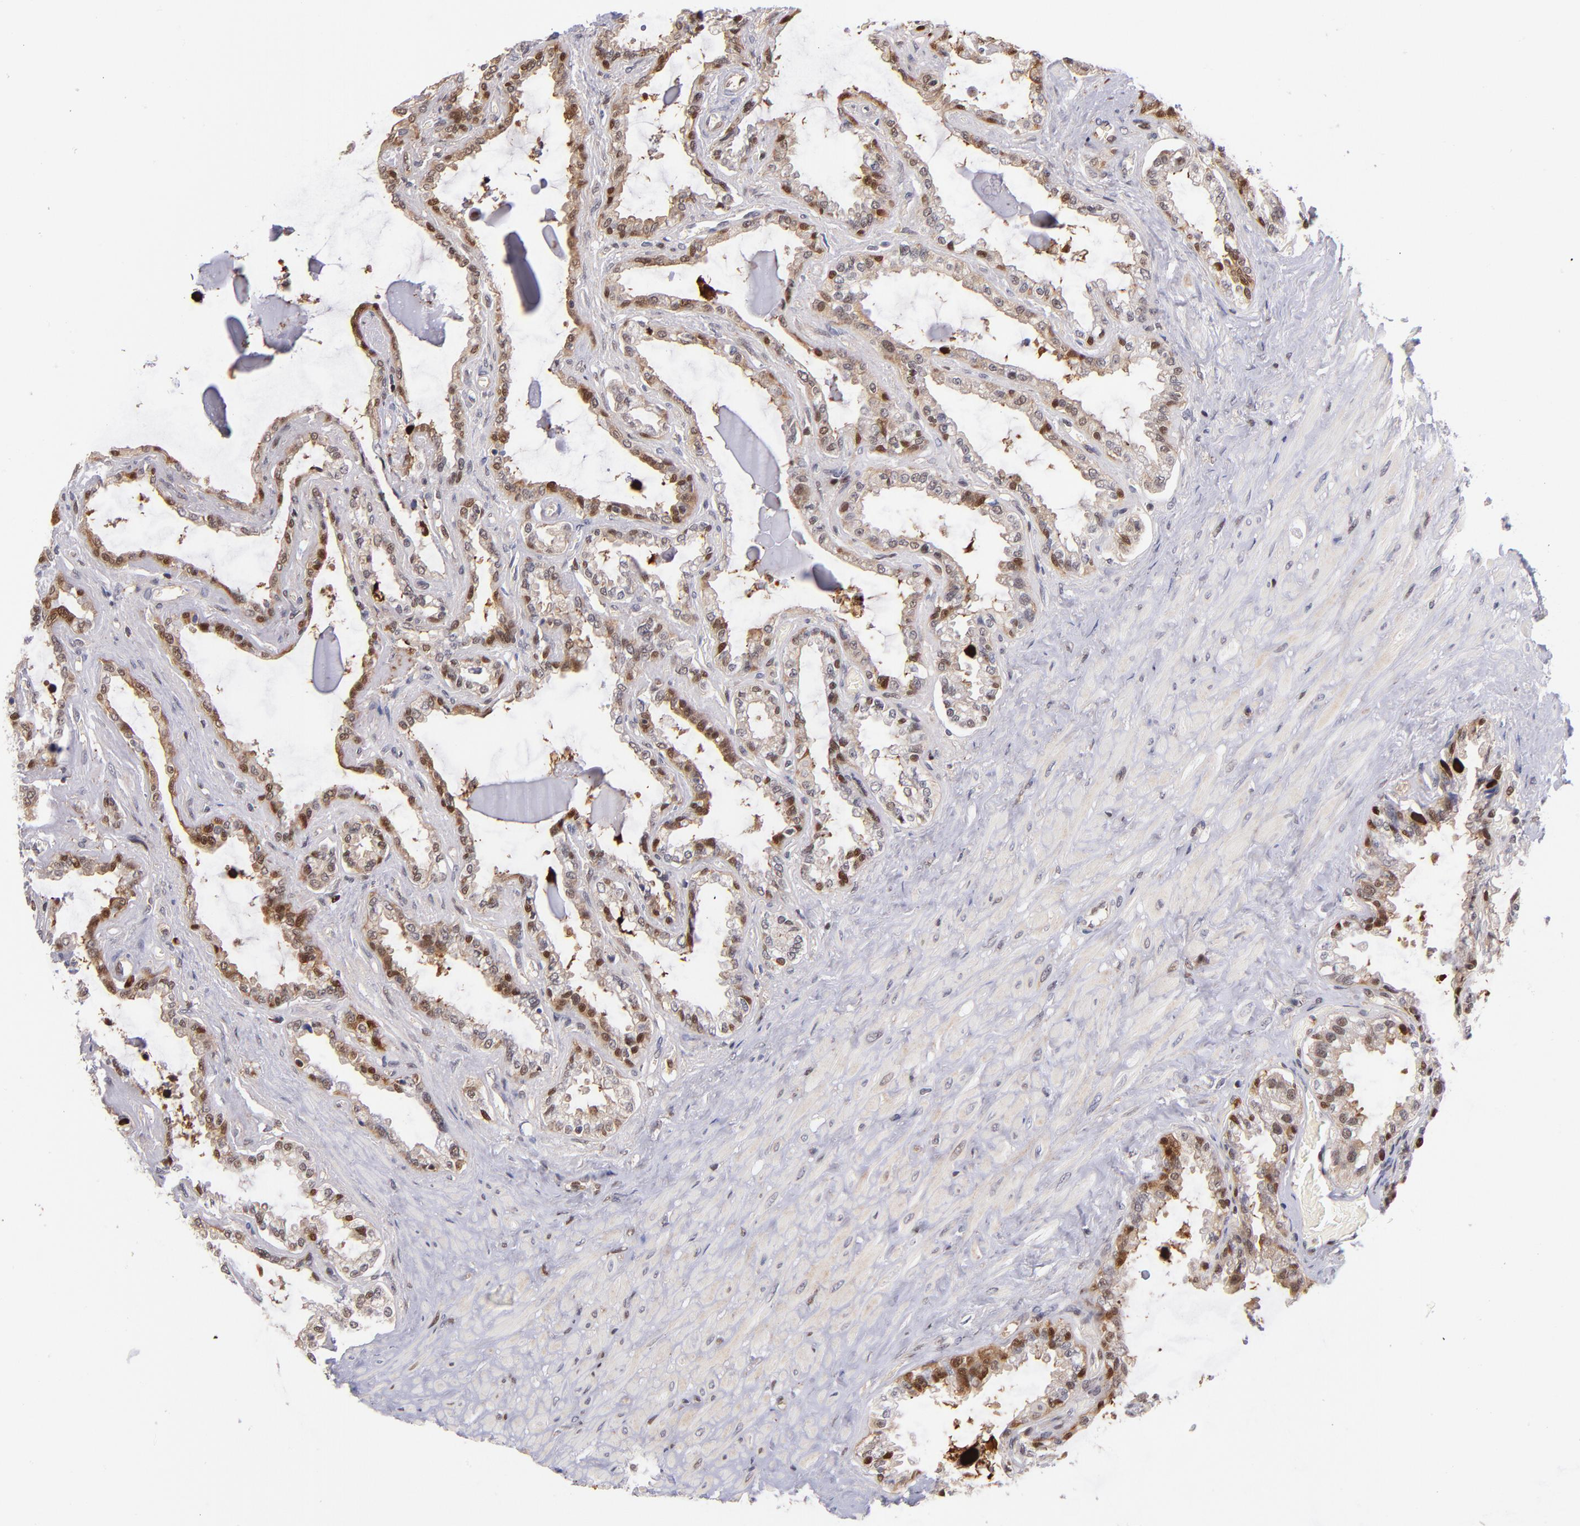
{"staining": {"intensity": "strong", "quantity": ">75%", "location": "cytoplasmic/membranous,nuclear"}, "tissue": "seminal vesicle", "cell_type": "Glandular cells", "image_type": "normal", "snomed": [{"axis": "morphology", "description": "Normal tissue, NOS"}, {"axis": "morphology", "description": "Inflammation, NOS"}, {"axis": "topography", "description": "Urinary bladder"}, {"axis": "topography", "description": "Prostate"}, {"axis": "topography", "description": "Seminal veicle"}], "caption": "IHC (DAB) staining of normal human seminal vesicle demonstrates strong cytoplasmic/membranous,nuclear protein positivity in approximately >75% of glandular cells.", "gene": "YWHAB", "patient": {"sex": "male", "age": 82}}